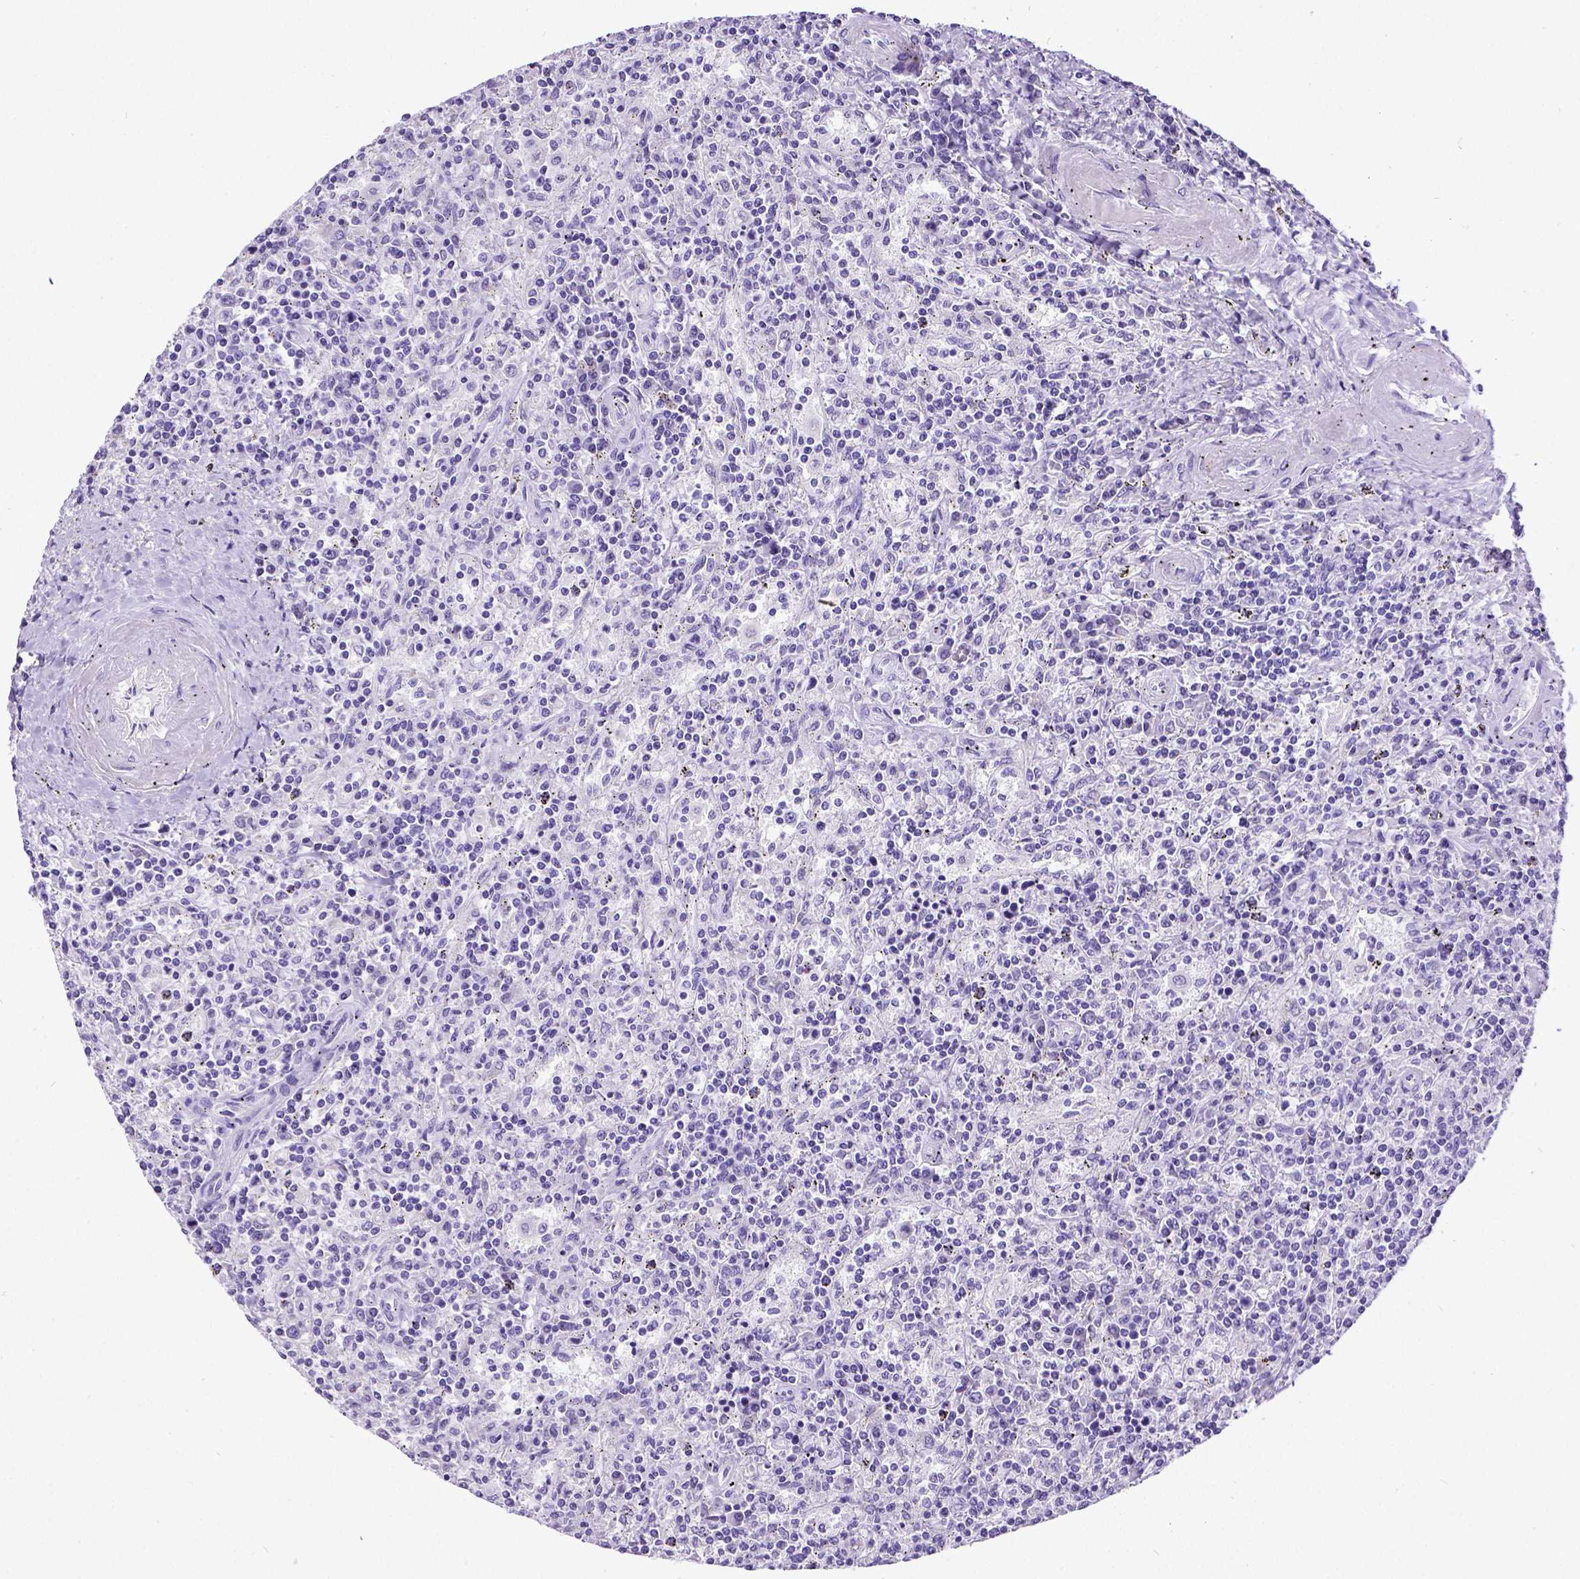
{"staining": {"intensity": "negative", "quantity": "none", "location": "none"}, "tissue": "lymphoma", "cell_type": "Tumor cells", "image_type": "cancer", "snomed": [{"axis": "morphology", "description": "Malignant lymphoma, non-Hodgkin's type, Low grade"}, {"axis": "topography", "description": "Spleen"}], "caption": "A photomicrograph of lymphoma stained for a protein displays no brown staining in tumor cells. The staining was performed using DAB (3,3'-diaminobenzidine) to visualize the protein expression in brown, while the nuclei were stained in blue with hematoxylin (Magnification: 20x).", "gene": "SATB2", "patient": {"sex": "male", "age": 62}}